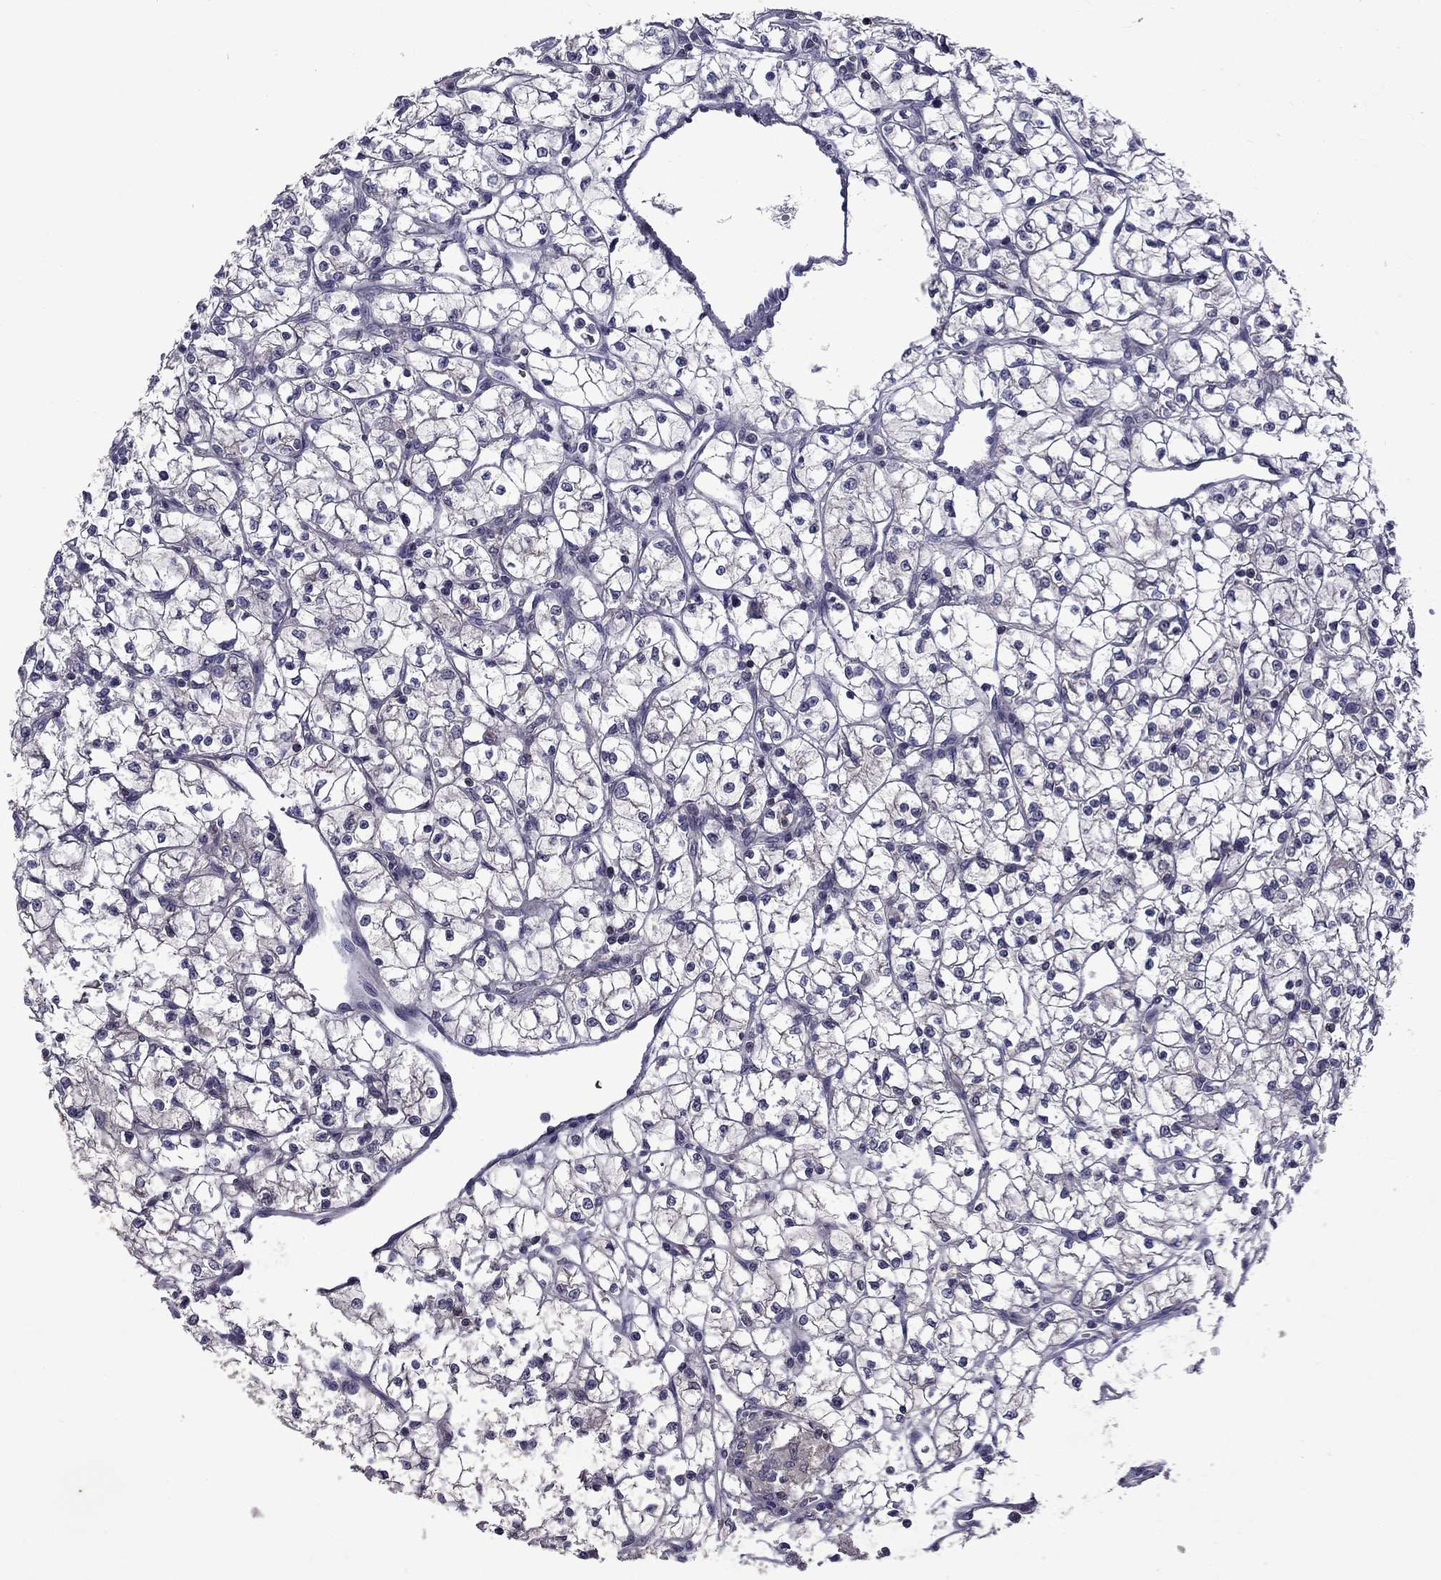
{"staining": {"intensity": "negative", "quantity": "none", "location": "none"}, "tissue": "renal cancer", "cell_type": "Tumor cells", "image_type": "cancer", "snomed": [{"axis": "morphology", "description": "Adenocarcinoma, NOS"}, {"axis": "topography", "description": "Kidney"}], "caption": "A micrograph of adenocarcinoma (renal) stained for a protein demonstrates no brown staining in tumor cells.", "gene": "SNTA1", "patient": {"sex": "female", "age": 64}}